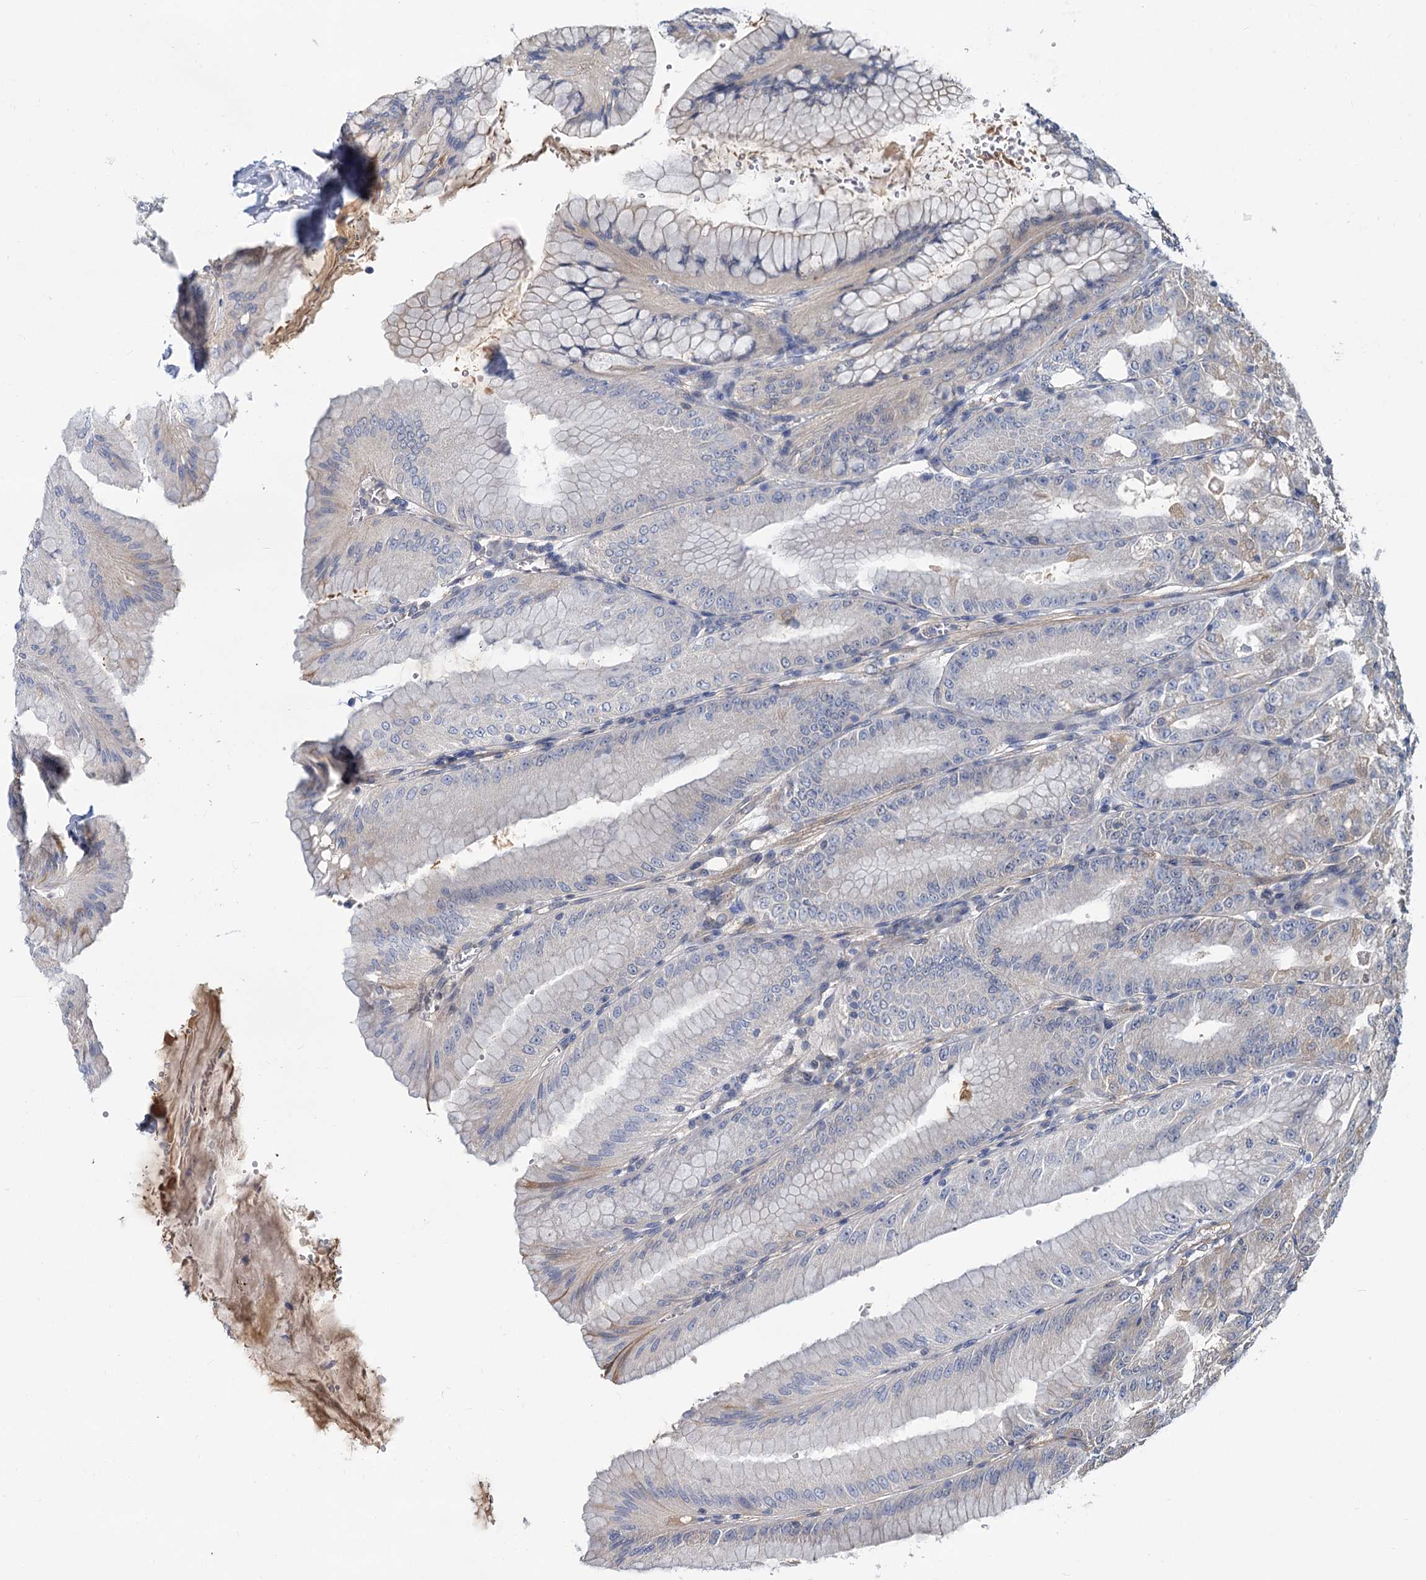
{"staining": {"intensity": "weak", "quantity": "<25%", "location": "cytoplasmic/membranous"}, "tissue": "stomach", "cell_type": "Glandular cells", "image_type": "normal", "snomed": [{"axis": "morphology", "description": "Normal tissue, NOS"}, {"axis": "topography", "description": "Stomach, lower"}], "caption": "This photomicrograph is of benign stomach stained with immunohistochemistry (IHC) to label a protein in brown with the nuclei are counter-stained blue. There is no staining in glandular cells.", "gene": "SNX15", "patient": {"sex": "male", "age": 71}}